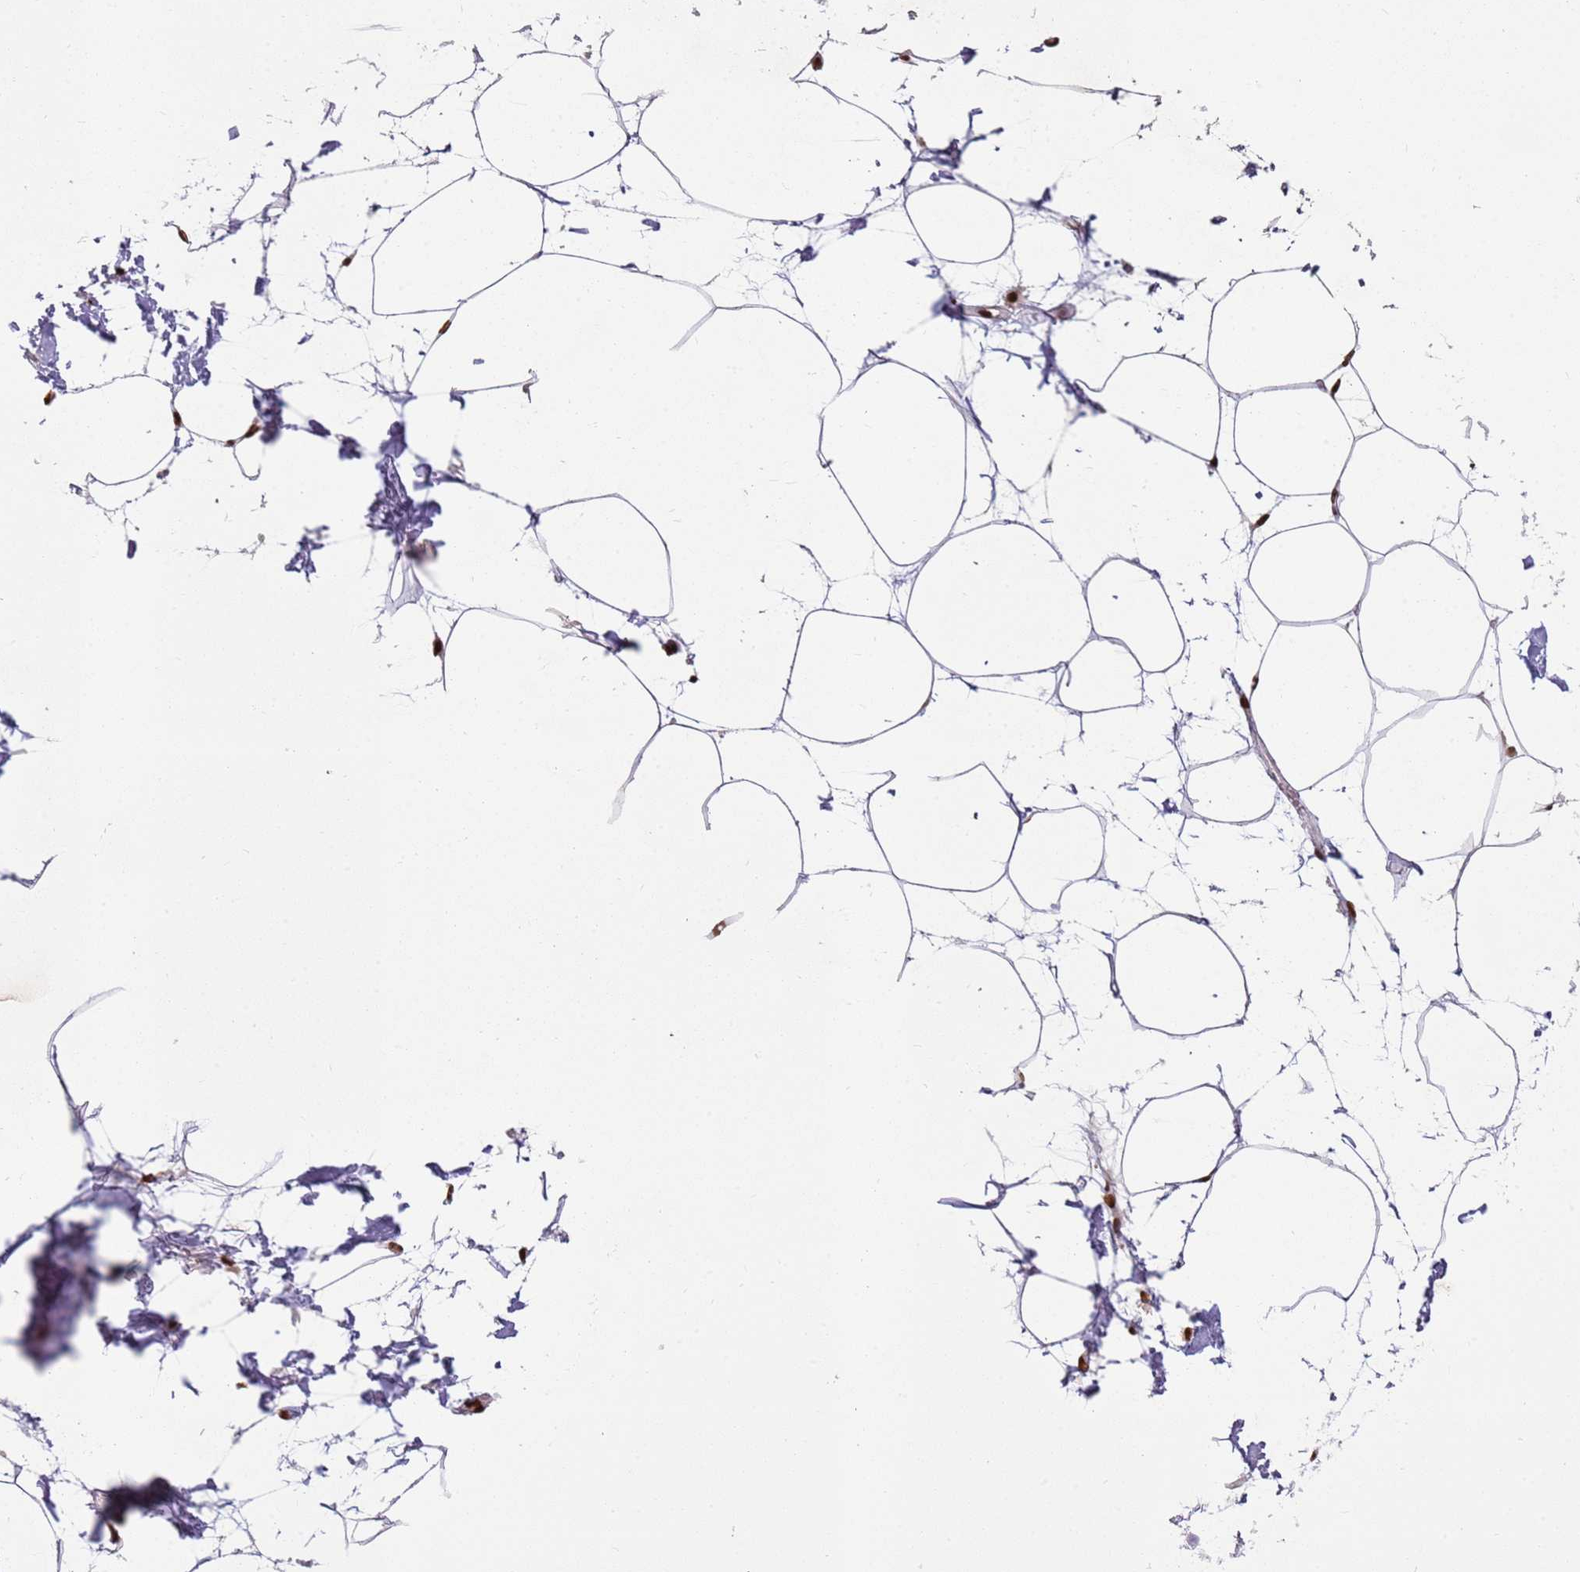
{"staining": {"intensity": "moderate", "quantity": "25%-75%", "location": "nuclear"}, "tissue": "adipose tissue", "cell_type": "Adipocytes", "image_type": "normal", "snomed": [{"axis": "morphology", "description": "Normal tissue, NOS"}, {"axis": "topography", "description": "Adipose tissue"}], "caption": "About 25%-75% of adipocytes in benign human adipose tissue display moderate nuclear protein positivity as visualized by brown immunohistochemical staining.", "gene": "TENT4A", "patient": {"sex": "female", "age": 37}}